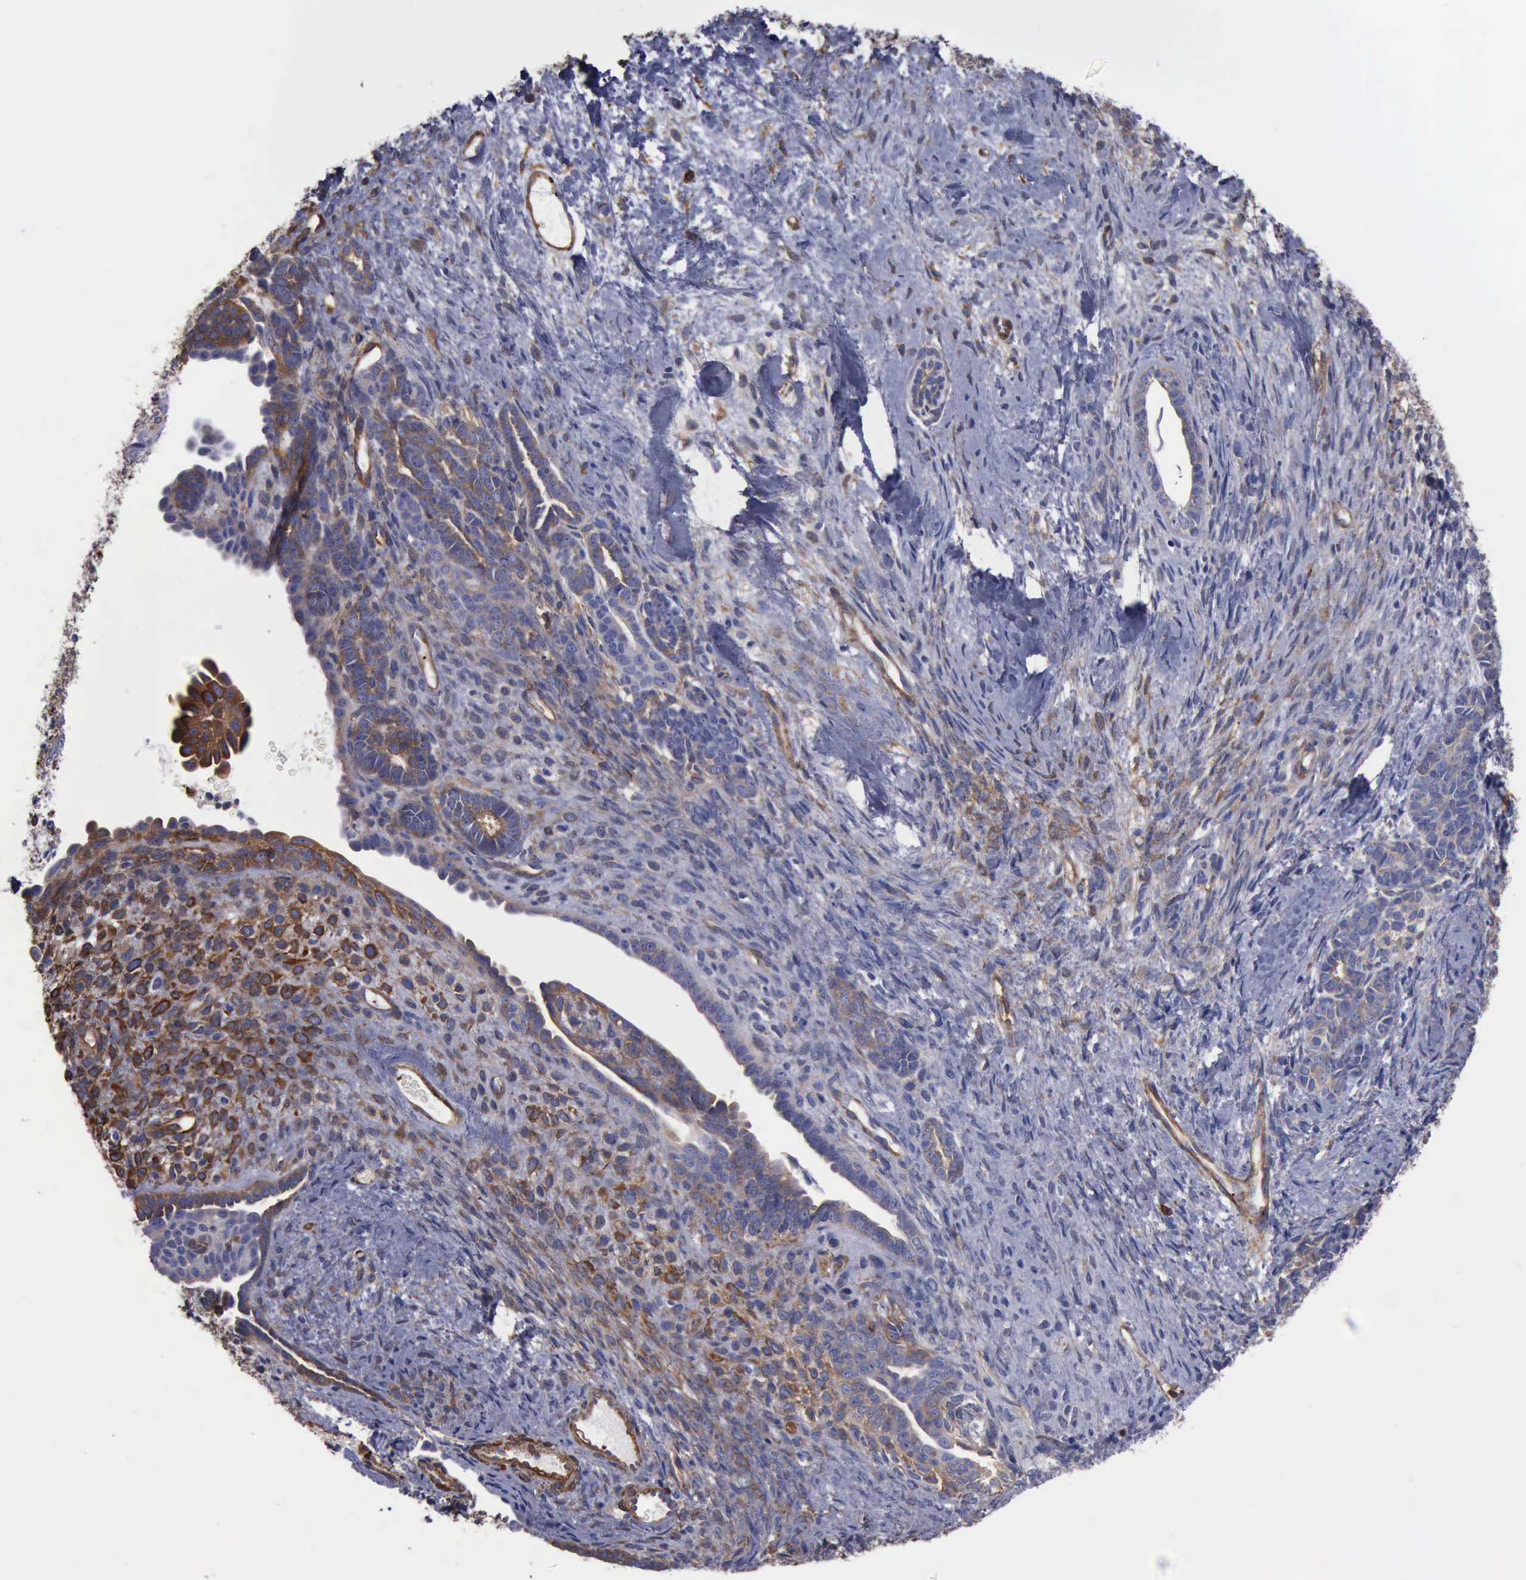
{"staining": {"intensity": "moderate", "quantity": "25%-75%", "location": "cytoplasmic/membranous"}, "tissue": "endometrial cancer", "cell_type": "Tumor cells", "image_type": "cancer", "snomed": [{"axis": "morphology", "description": "Neoplasm, malignant, NOS"}, {"axis": "topography", "description": "Endometrium"}], "caption": "Brown immunohistochemical staining in neoplasm (malignant) (endometrial) displays moderate cytoplasmic/membranous staining in approximately 25%-75% of tumor cells.", "gene": "FLNA", "patient": {"sex": "female", "age": 74}}